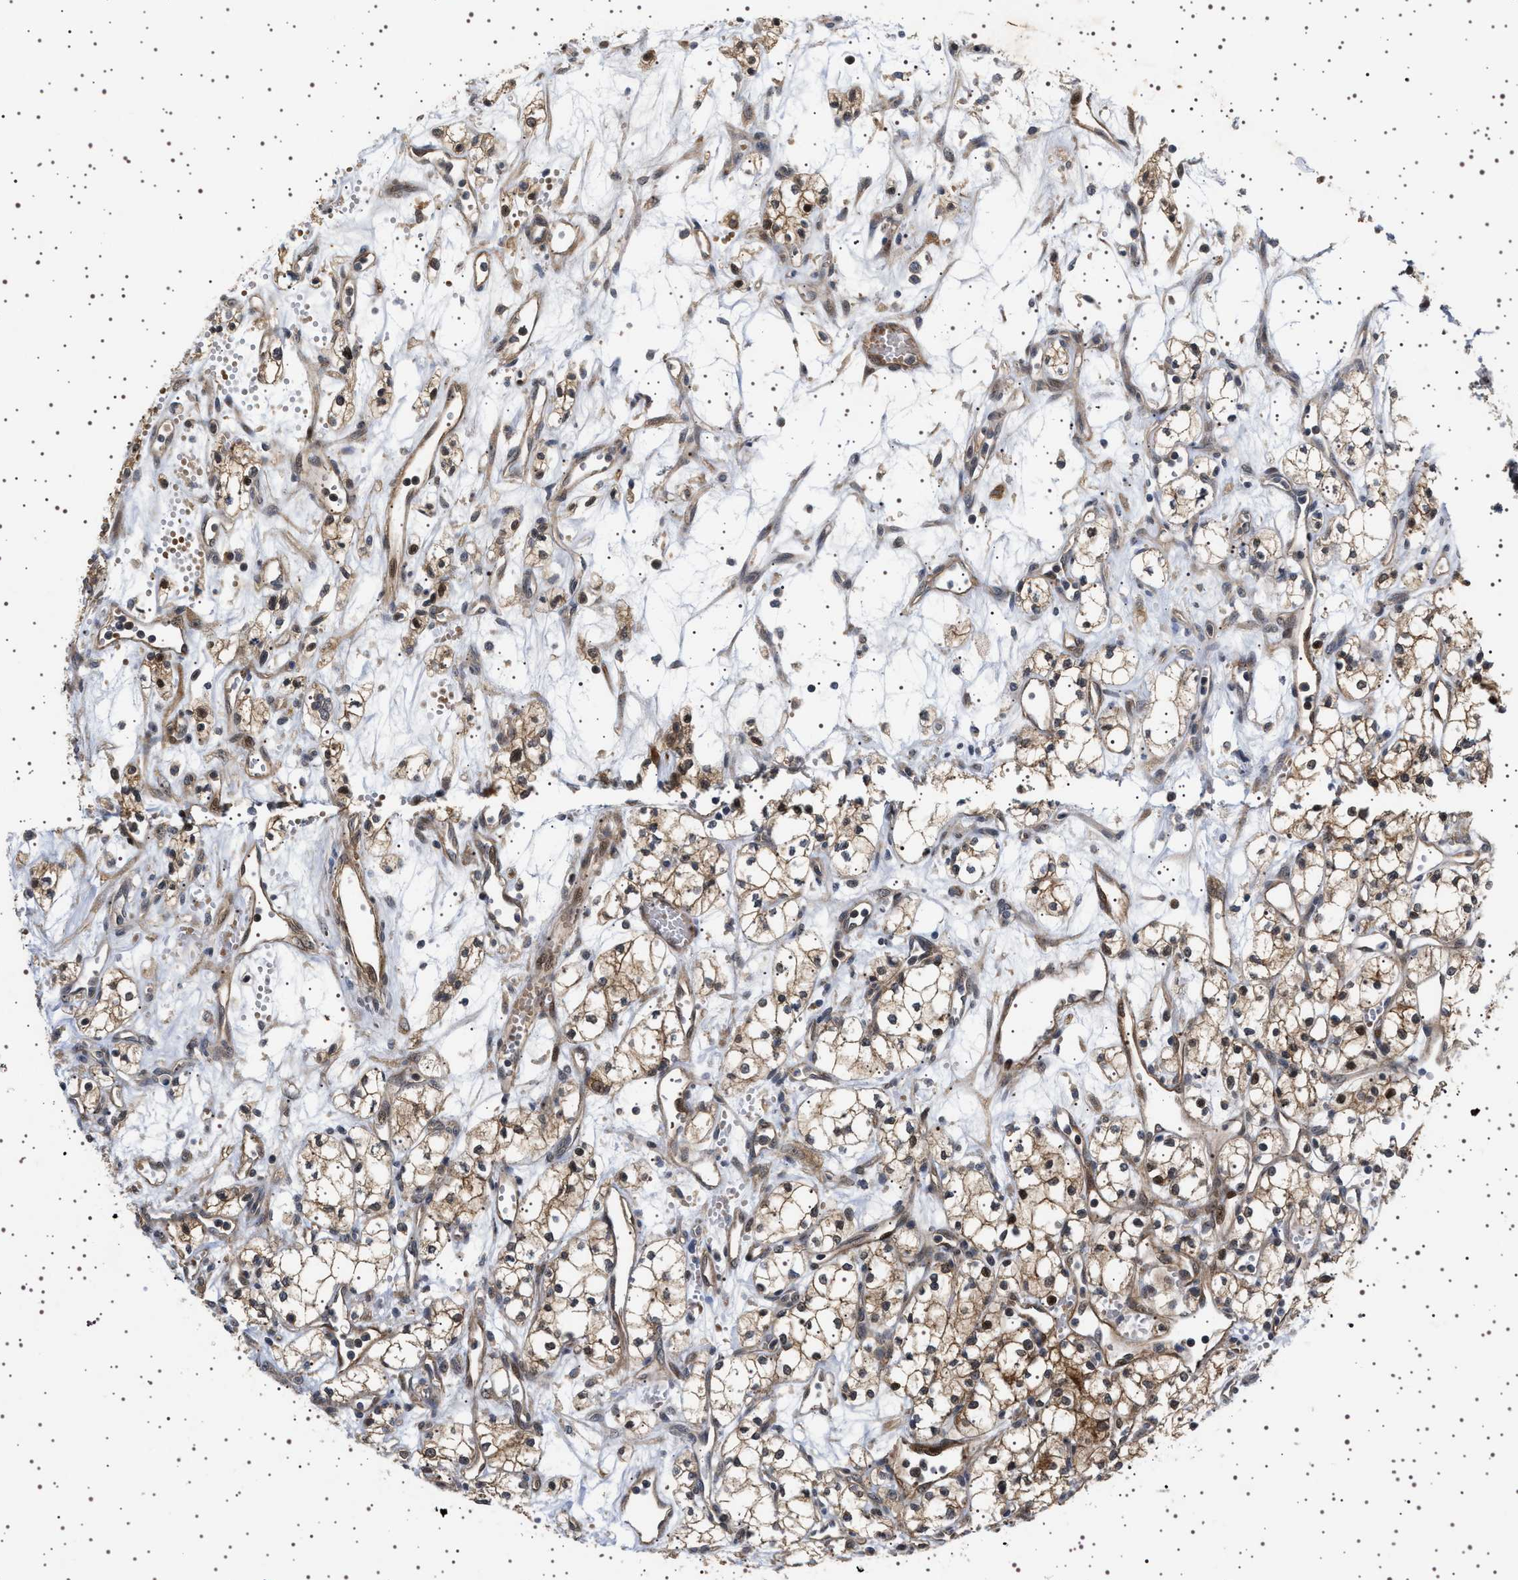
{"staining": {"intensity": "moderate", "quantity": ">75%", "location": "cytoplasmic/membranous,nuclear"}, "tissue": "renal cancer", "cell_type": "Tumor cells", "image_type": "cancer", "snomed": [{"axis": "morphology", "description": "Adenocarcinoma, NOS"}, {"axis": "topography", "description": "Kidney"}], "caption": "Immunohistochemistry (DAB) staining of renal cancer (adenocarcinoma) reveals moderate cytoplasmic/membranous and nuclear protein positivity in approximately >75% of tumor cells. (DAB = brown stain, brightfield microscopy at high magnification).", "gene": "BAG3", "patient": {"sex": "male", "age": 59}}